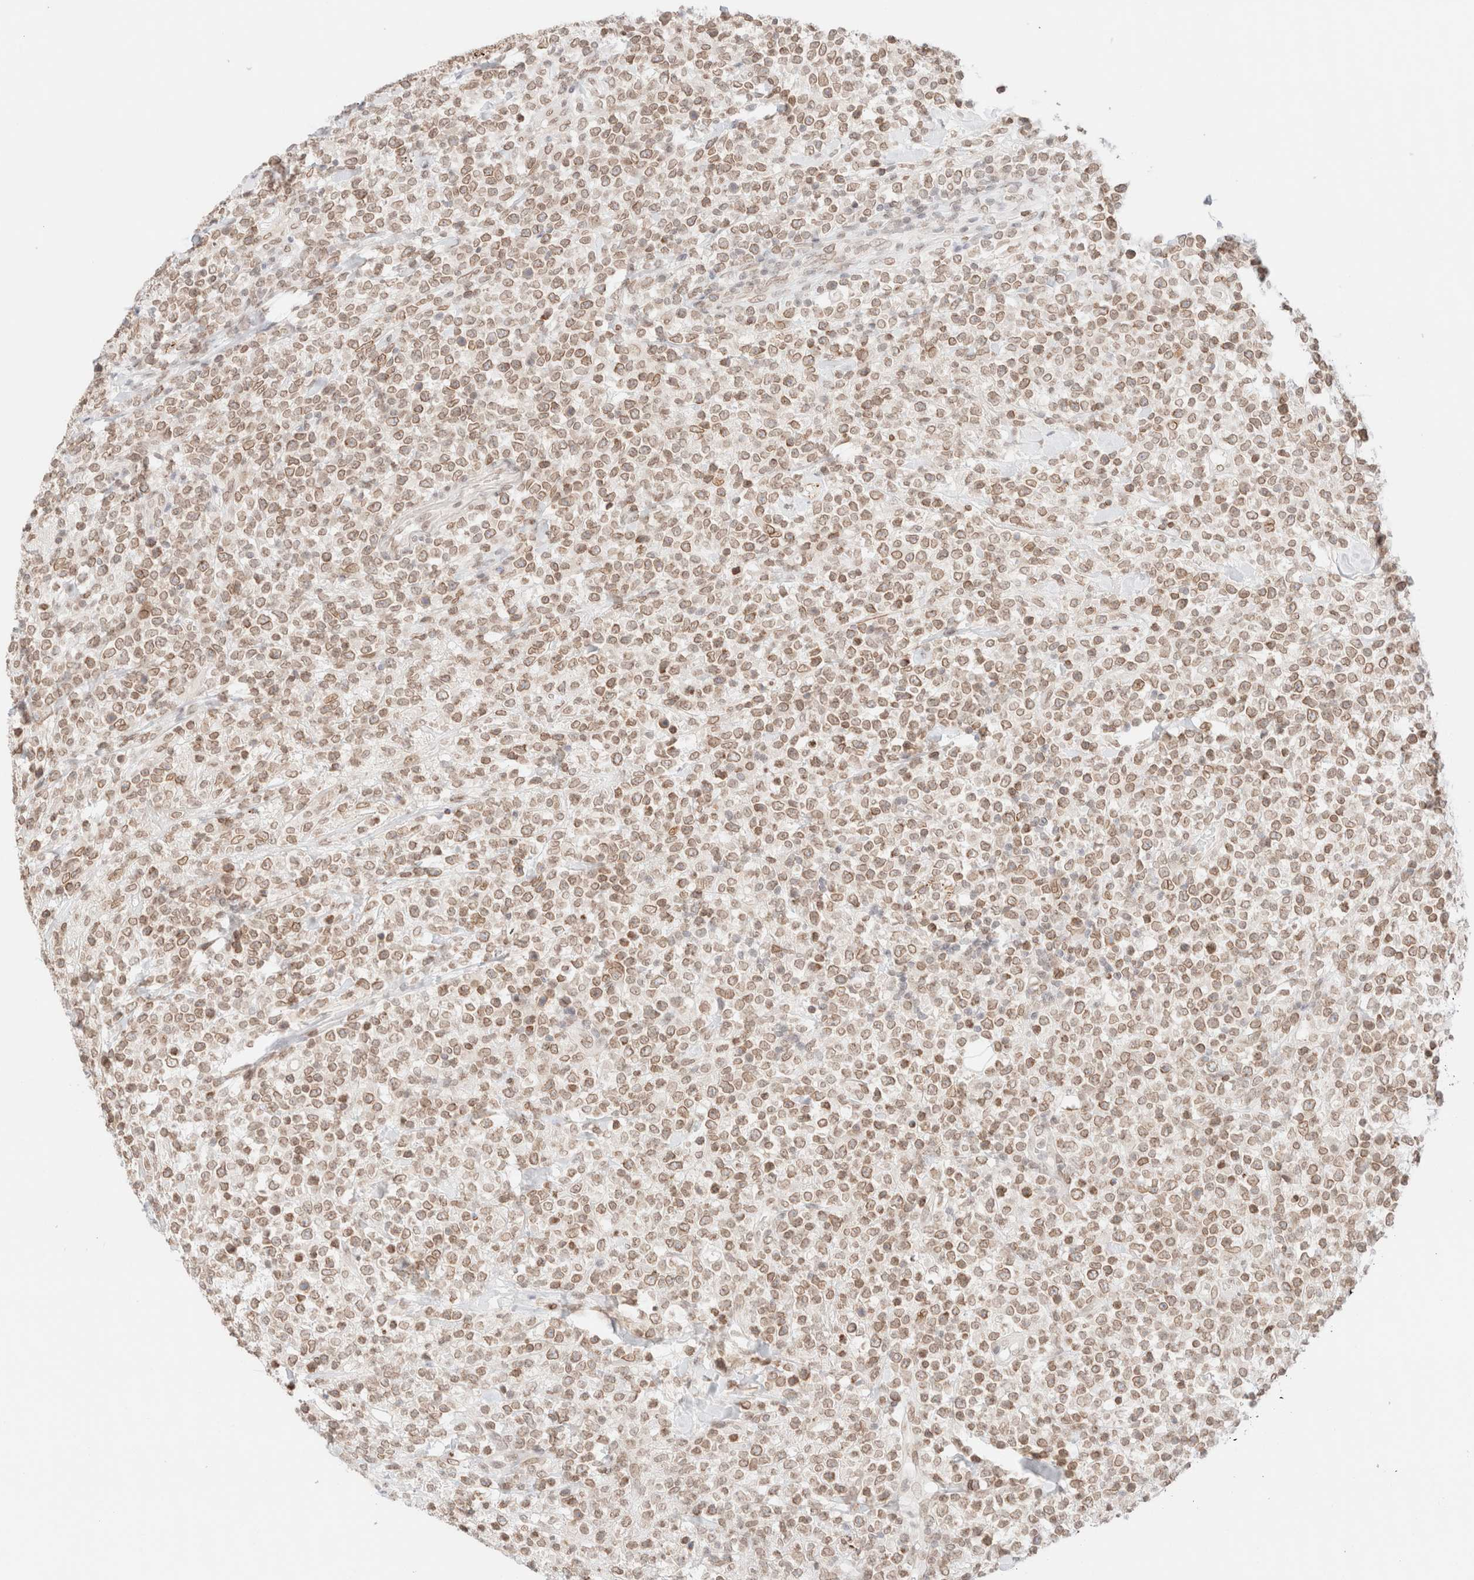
{"staining": {"intensity": "weak", "quantity": ">75%", "location": "cytoplasmic/membranous,nuclear"}, "tissue": "lymphoma", "cell_type": "Tumor cells", "image_type": "cancer", "snomed": [{"axis": "morphology", "description": "Malignant lymphoma, non-Hodgkin's type, High grade"}, {"axis": "topography", "description": "Colon"}], "caption": "IHC (DAB) staining of malignant lymphoma, non-Hodgkin's type (high-grade) shows weak cytoplasmic/membranous and nuclear protein staining in approximately >75% of tumor cells.", "gene": "ZNF770", "patient": {"sex": "female", "age": 53}}